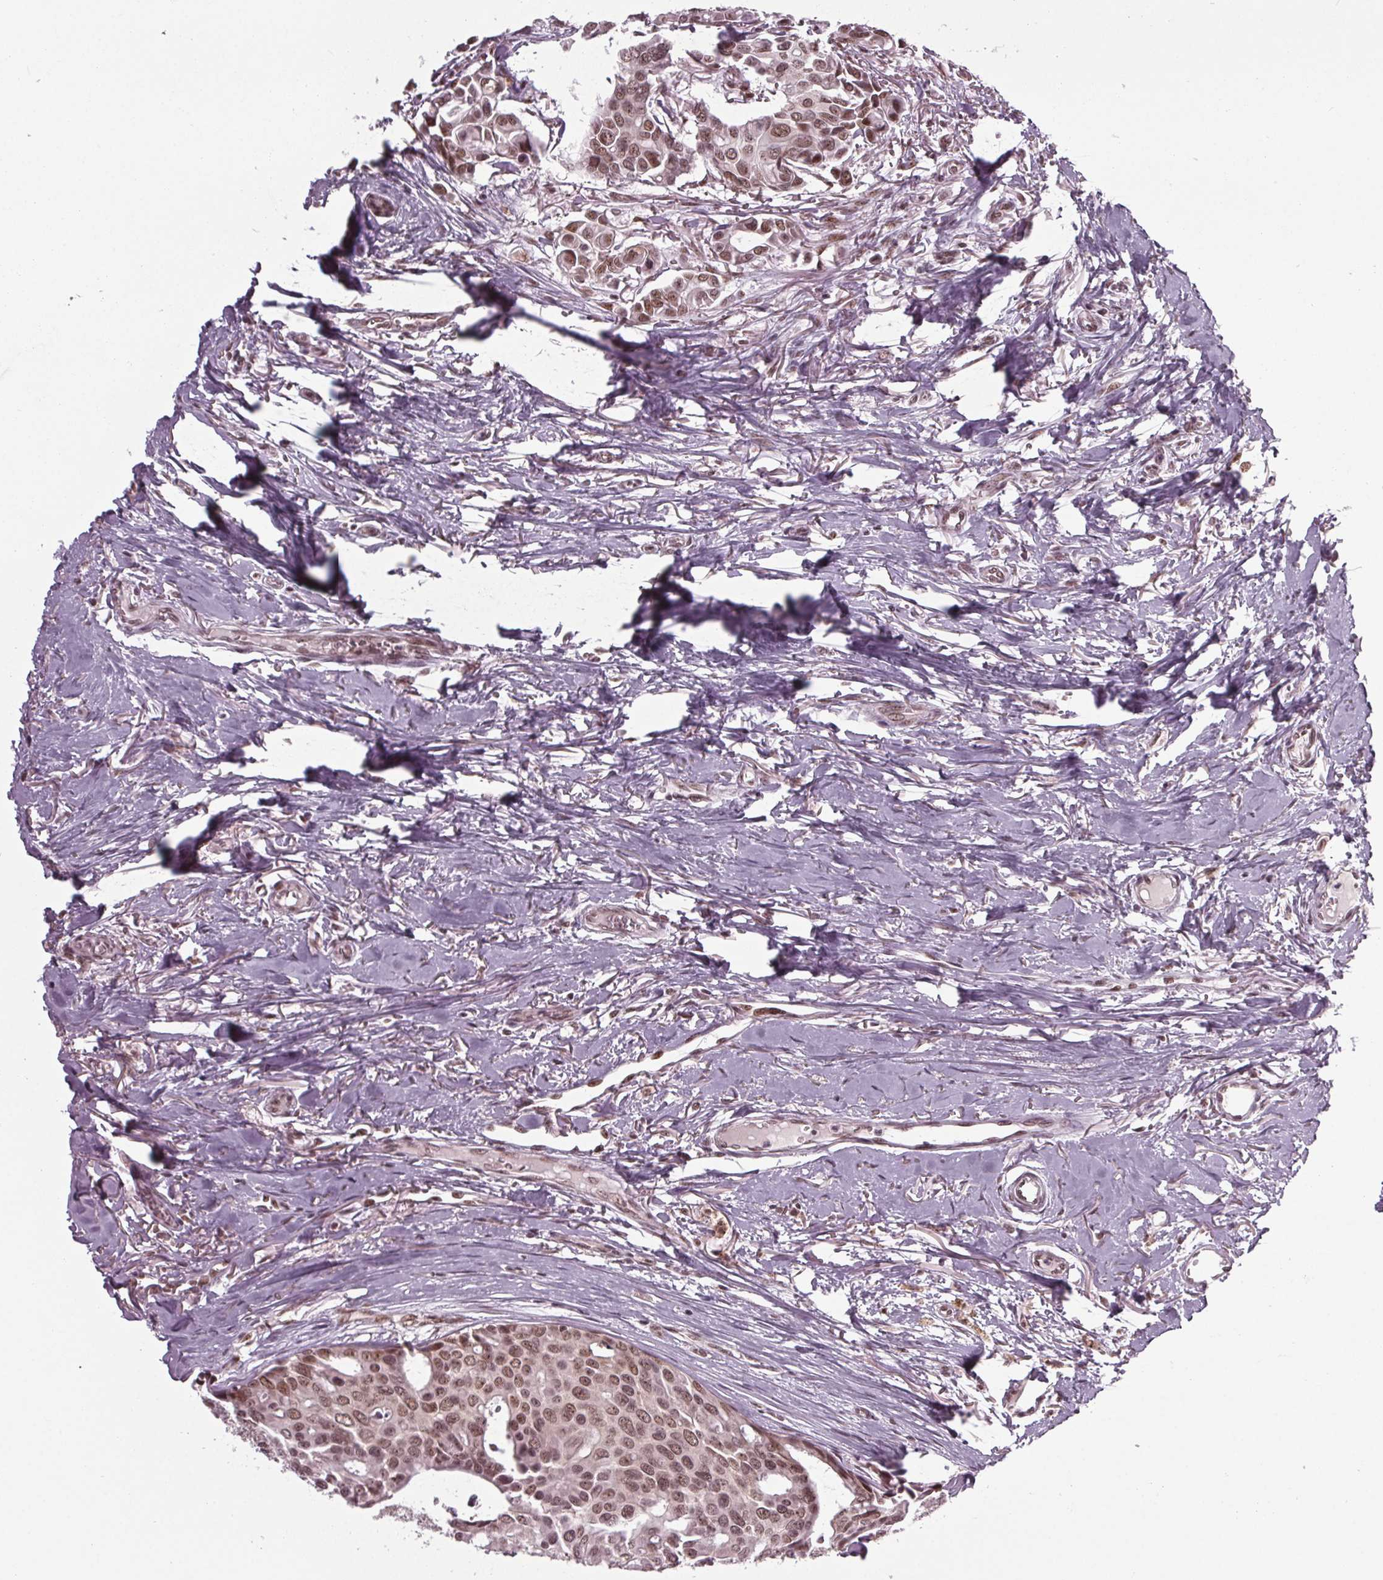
{"staining": {"intensity": "moderate", "quantity": ">75%", "location": "nuclear"}, "tissue": "breast cancer", "cell_type": "Tumor cells", "image_type": "cancer", "snomed": [{"axis": "morphology", "description": "Duct carcinoma"}, {"axis": "topography", "description": "Breast"}], "caption": "Breast cancer stained for a protein displays moderate nuclear positivity in tumor cells.", "gene": "DDX41", "patient": {"sex": "female", "age": 54}}